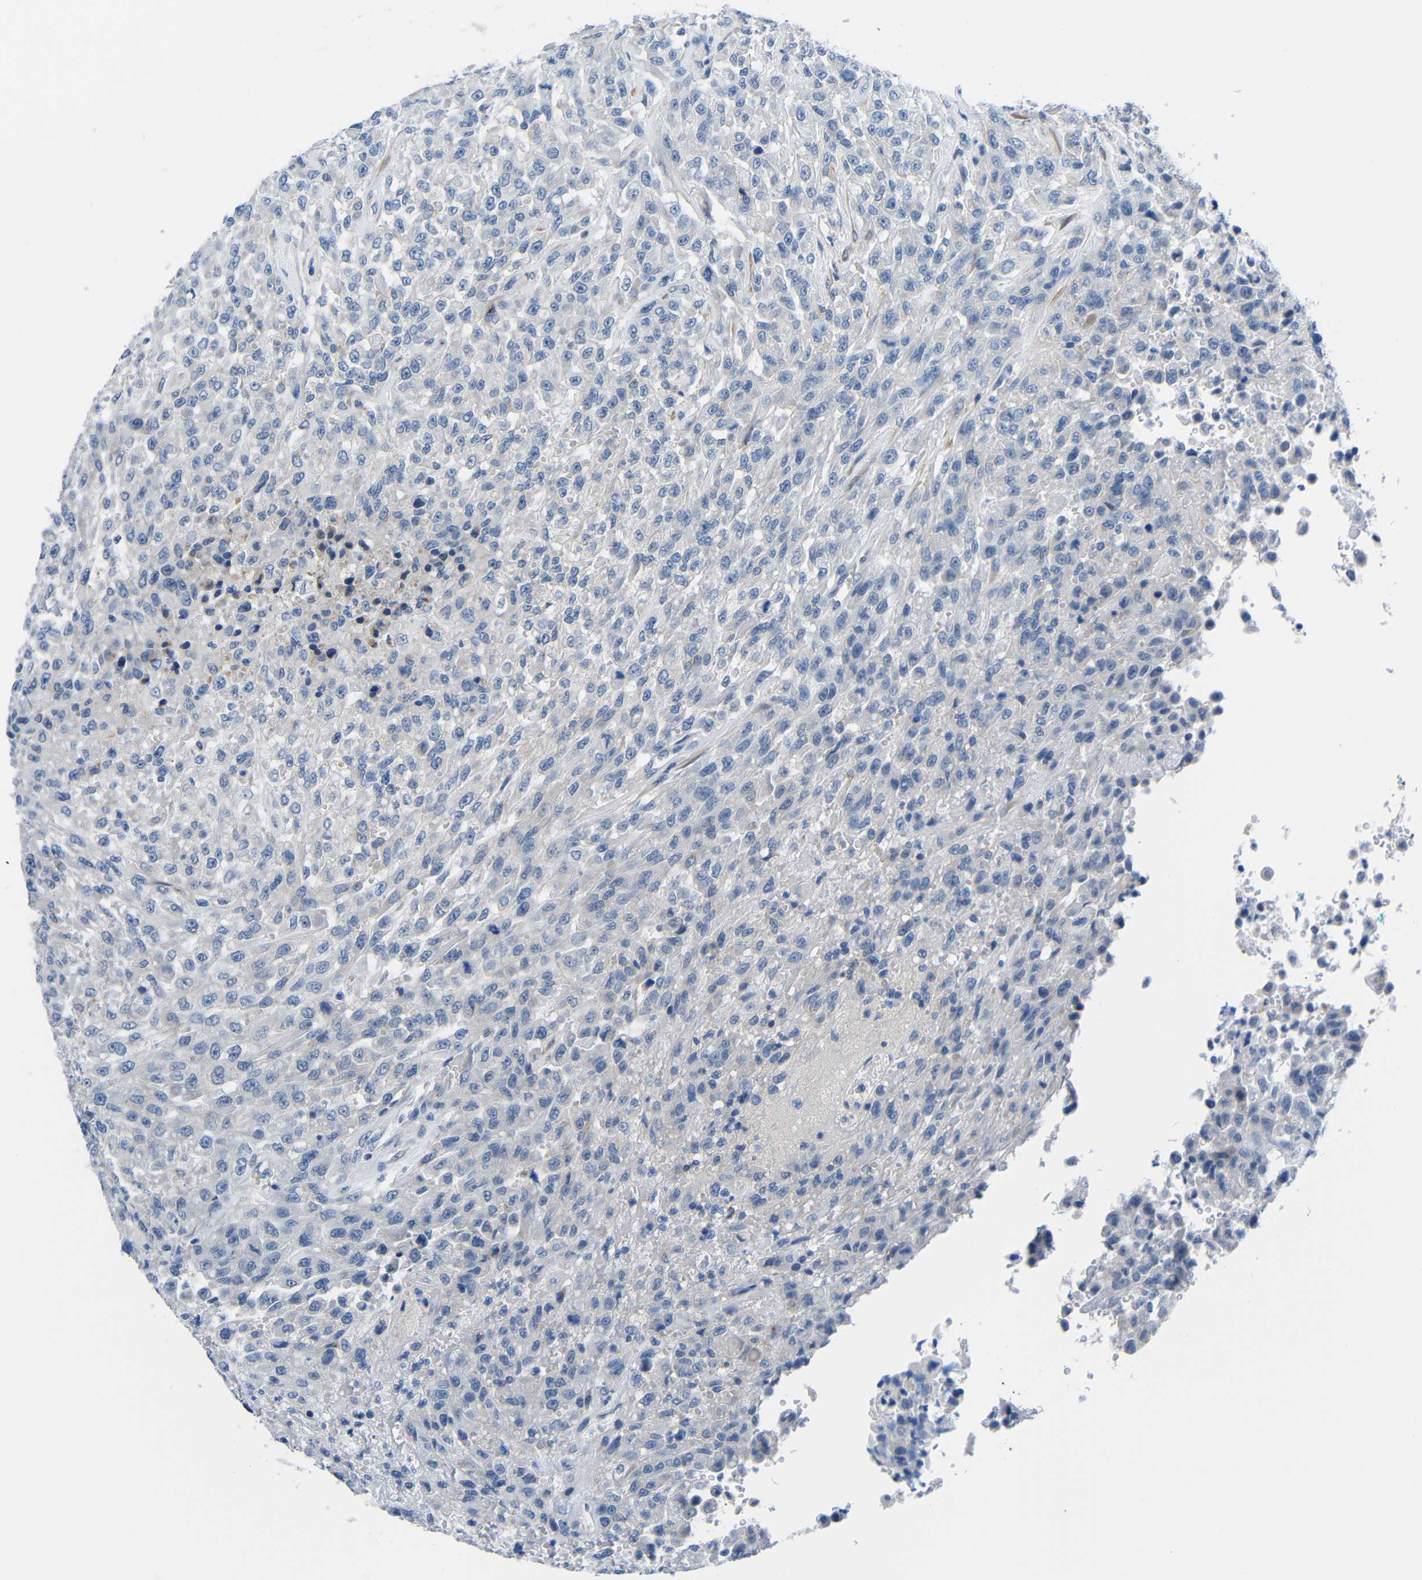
{"staining": {"intensity": "negative", "quantity": "none", "location": "none"}, "tissue": "urothelial cancer", "cell_type": "Tumor cells", "image_type": "cancer", "snomed": [{"axis": "morphology", "description": "Urothelial carcinoma, High grade"}, {"axis": "topography", "description": "Urinary bladder"}], "caption": "An image of urothelial carcinoma (high-grade) stained for a protein shows no brown staining in tumor cells.", "gene": "NEGR1", "patient": {"sex": "male", "age": 46}}